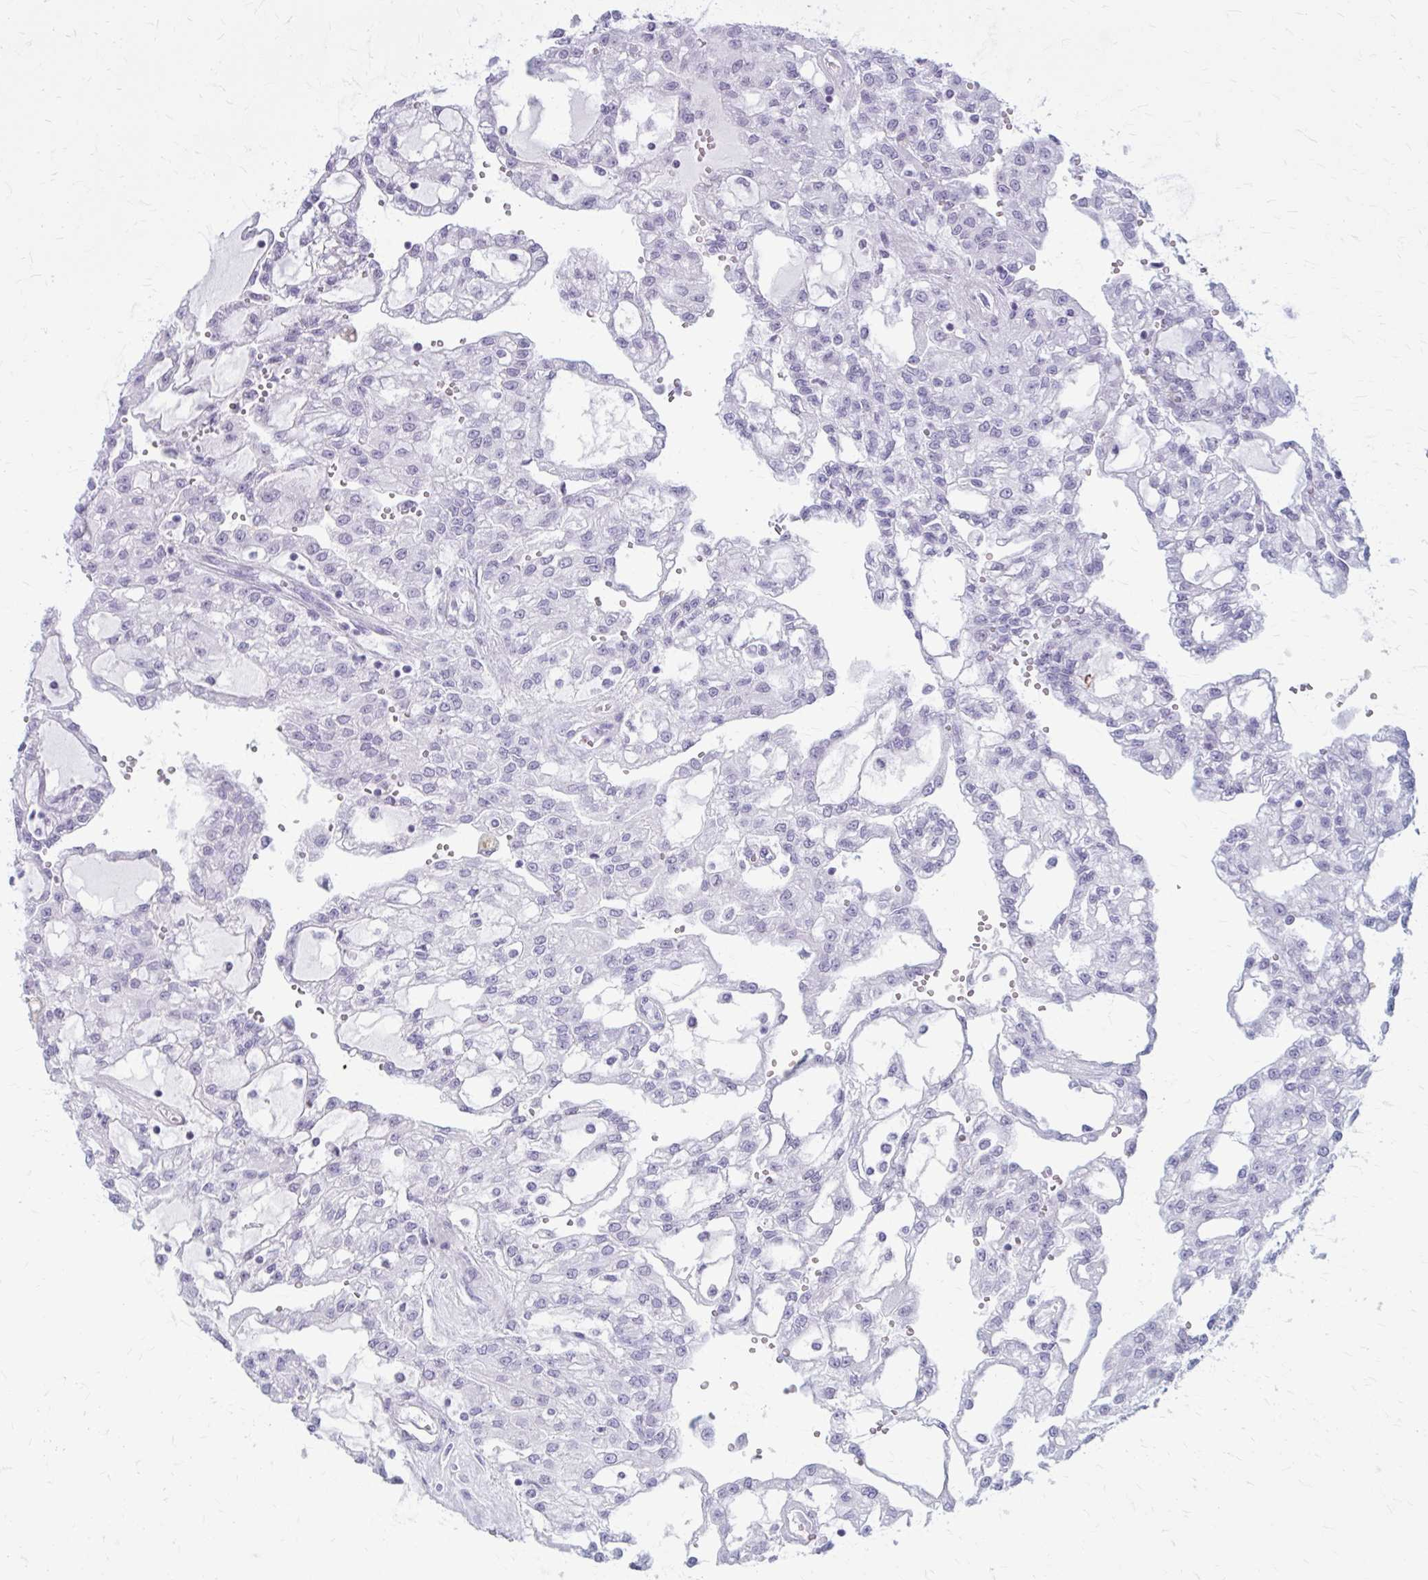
{"staining": {"intensity": "negative", "quantity": "none", "location": "none"}, "tissue": "renal cancer", "cell_type": "Tumor cells", "image_type": "cancer", "snomed": [{"axis": "morphology", "description": "Adenocarcinoma, NOS"}, {"axis": "topography", "description": "Kidney"}], "caption": "Tumor cells show no significant protein expression in renal cancer.", "gene": "ZDHHC7", "patient": {"sex": "male", "age": 63}}